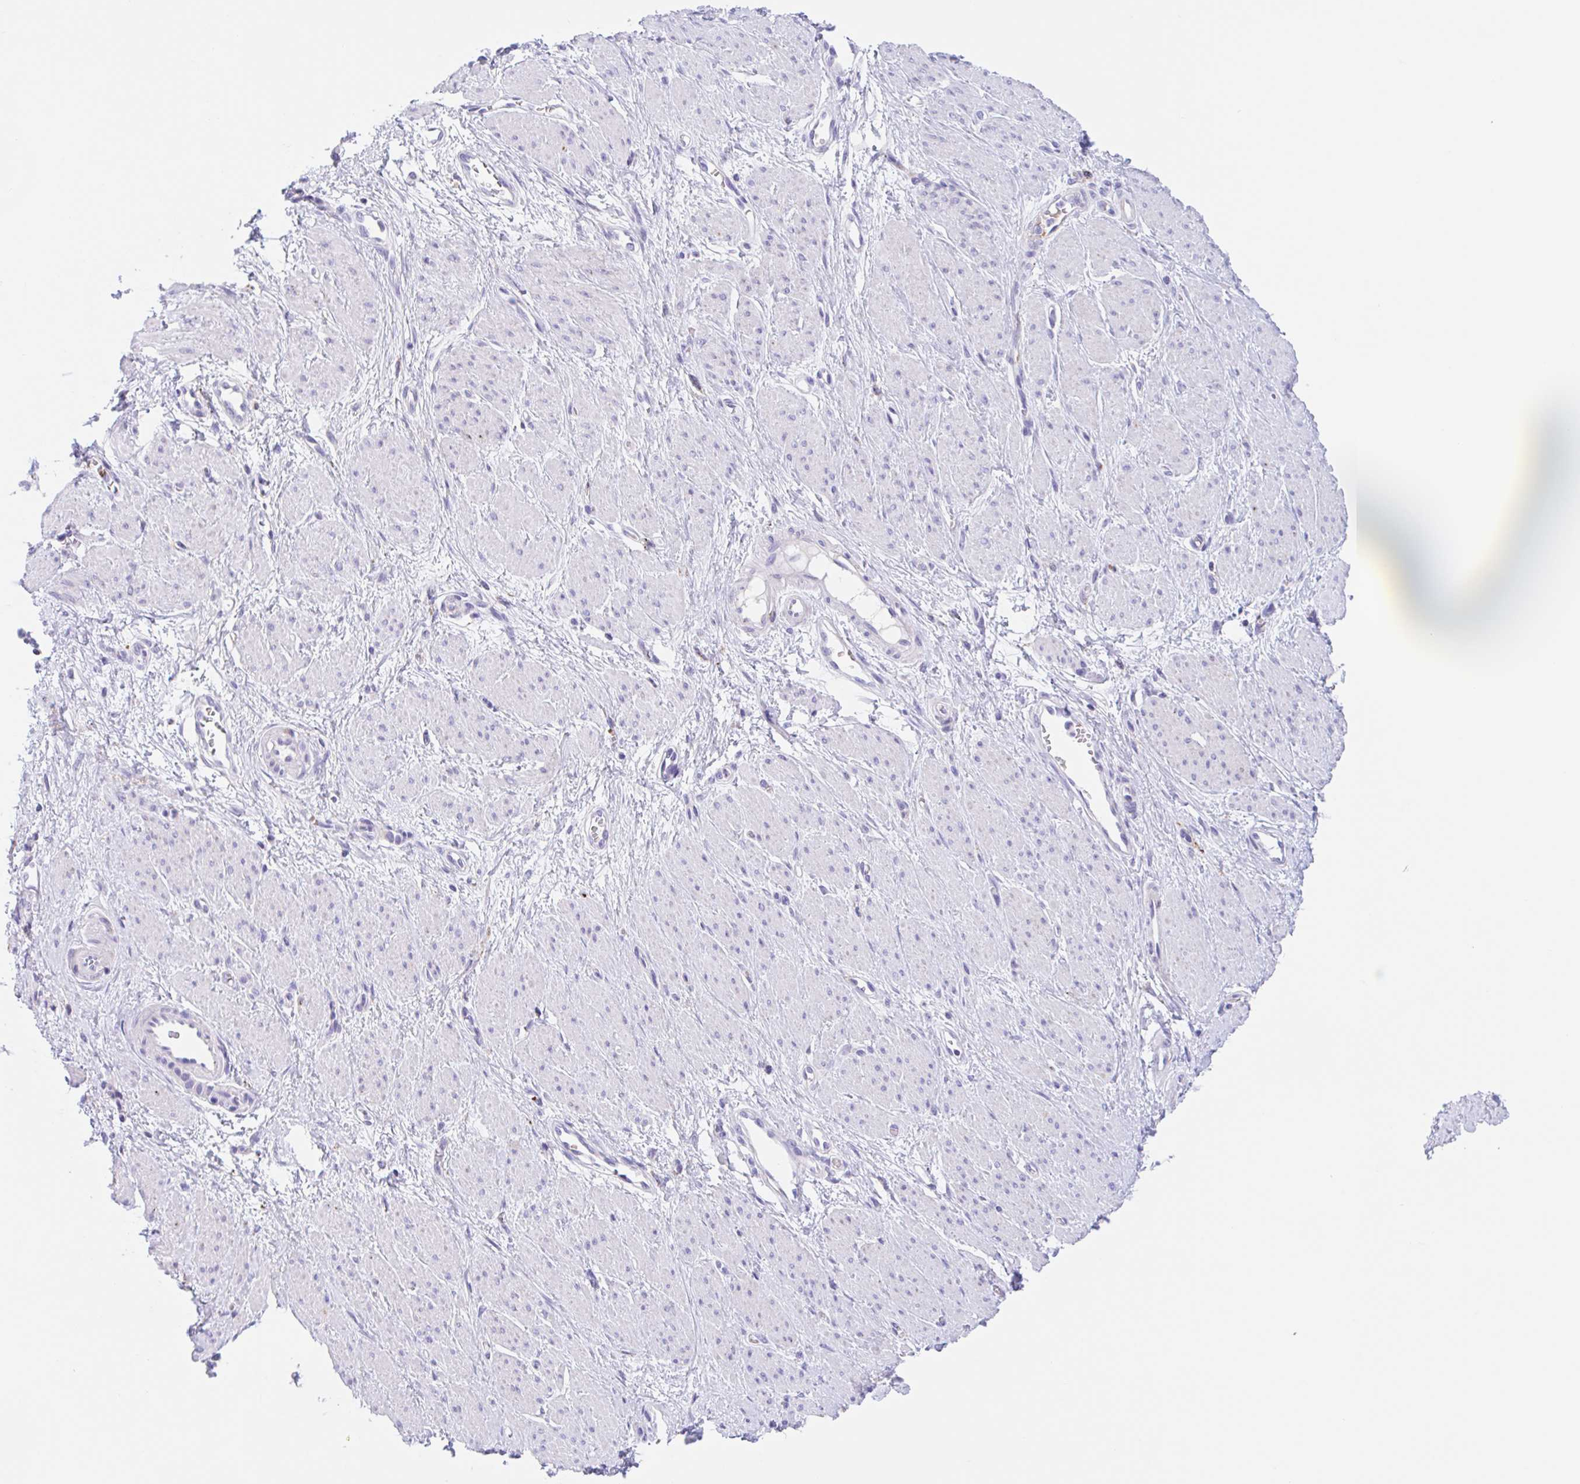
{"staining": {"intensity": "negative", "quantity": "none", "location": "none"}, "tissue": "smooth muscle", "cell_type": "Smooth muscle cells", "image_type": "normal", "snomed": [{"axis": "morphology", "description": "Normal tissue, NOS"}, {"axis": "topography", "description": "Smooth muscle"}, {"axis": "topography", "description": "Uterus"}], "caption": "Immunohistochemistry photomicrograph of unremarkable smooth muscle: smooth muscle stained with DAB (3,3'-diaminobenzidine) demonstrates no significant protein staining in smooth muscle cells. The staining is performed using DAB (3,3'-diaminobenzidine) brown chromogen with nuclei counter-stained in using hematoxylin.", "gene": "ANKRD9", "patient": {"sex": "female", "age": 39}}